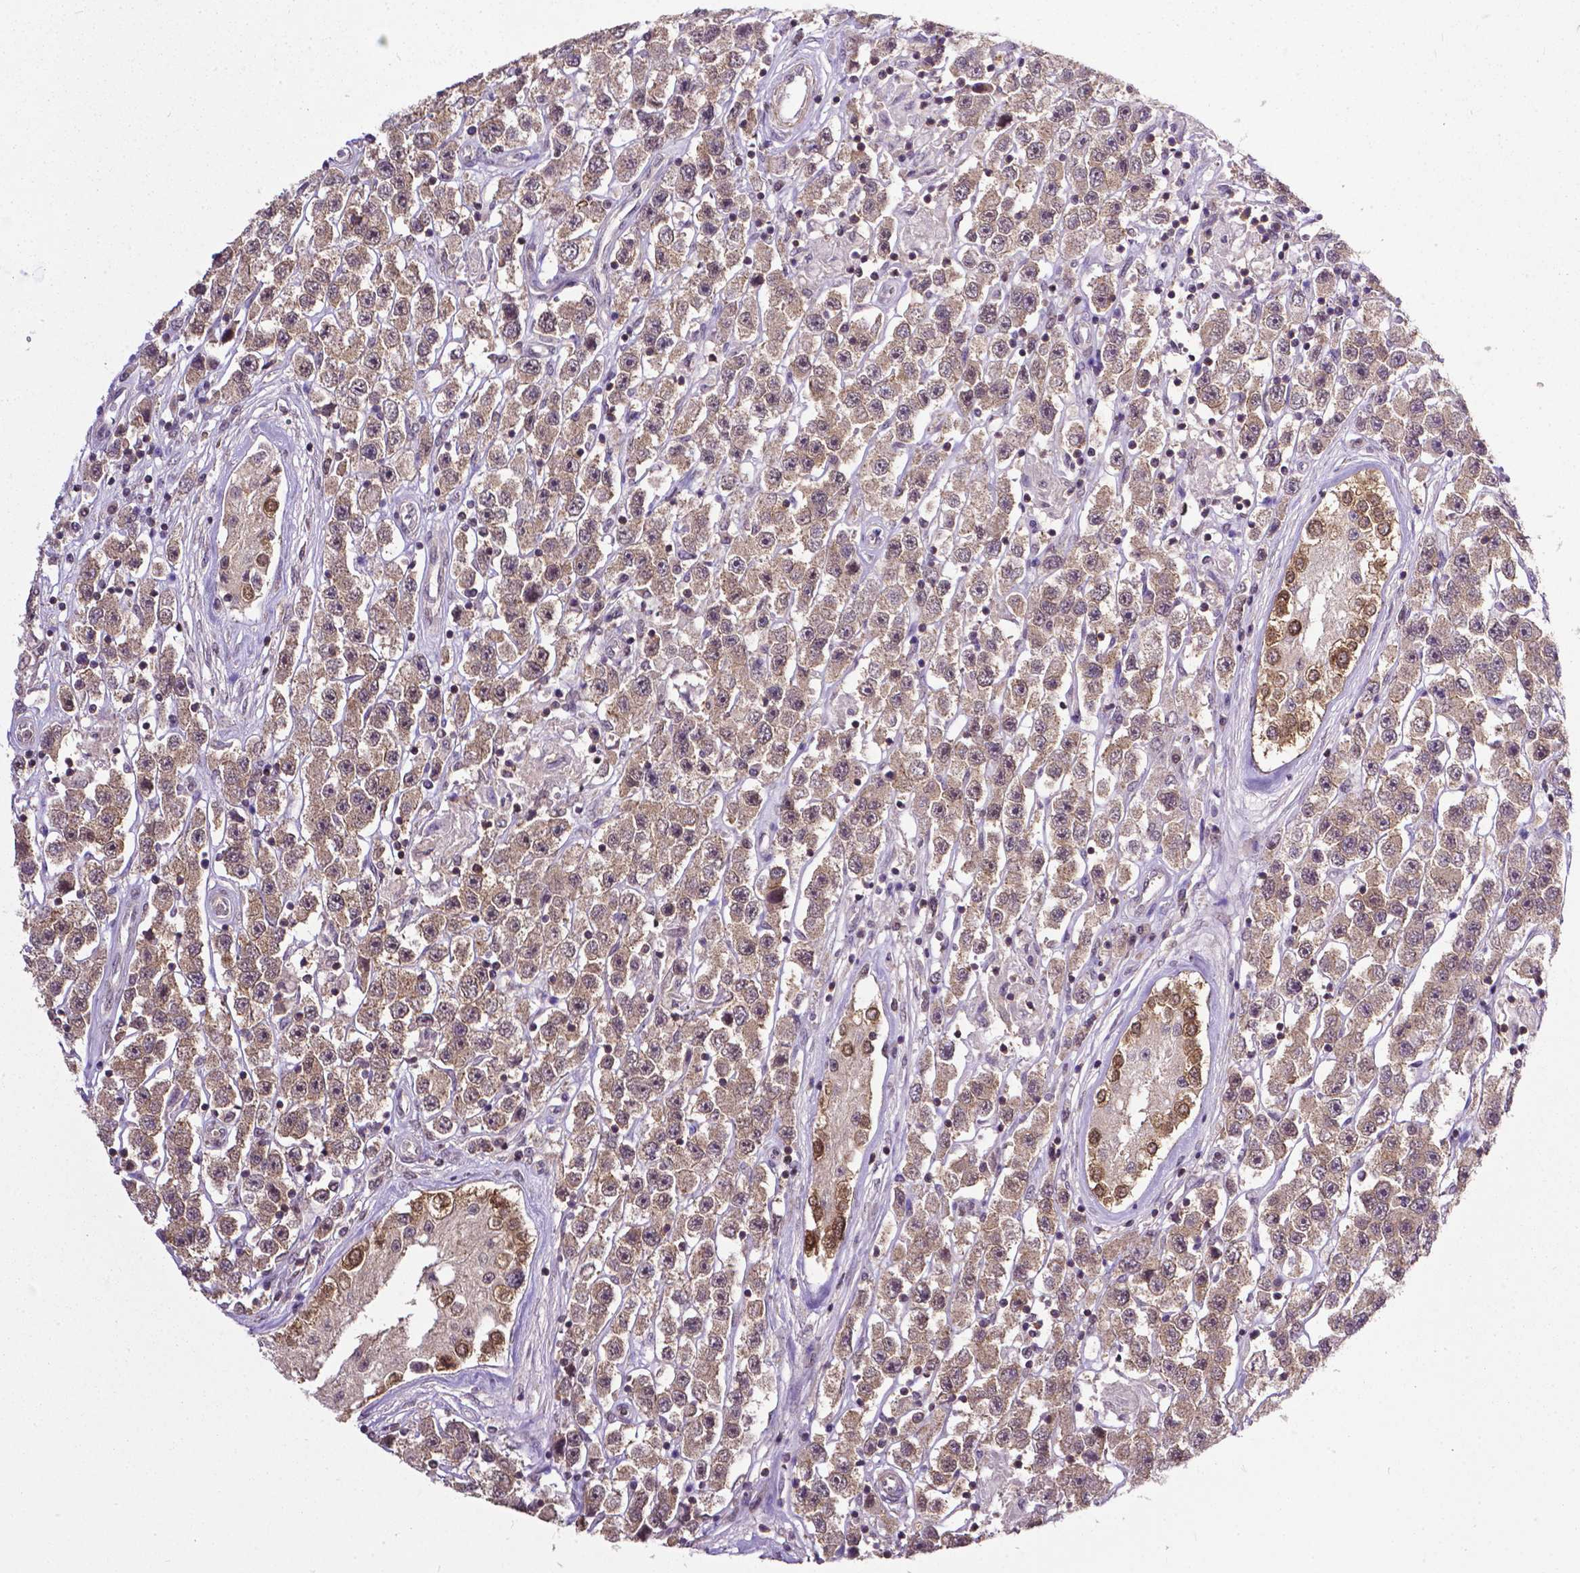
{"staining": {"intensity": "moderate", "quantity": ">75%", "location": "cytoplasmic/membranous,nuclear"}, "tissue": "testis cancer", "cell_type": "Tumor cells", "image_type": "cancer", "snomed": [{"axis": "morphology", "description": "Seminoma, NOS"}, {"axis": "topography", "description": "Testis"}], "caption": "Brown immunohistochemical staining in seminoma (testis) shows moderate cytoplasmic/membranous and nuclear positivity in approximately >75% of tumor cells.", "gene": "OTUB1", "patient": {"sex": "male", "age": 45}}